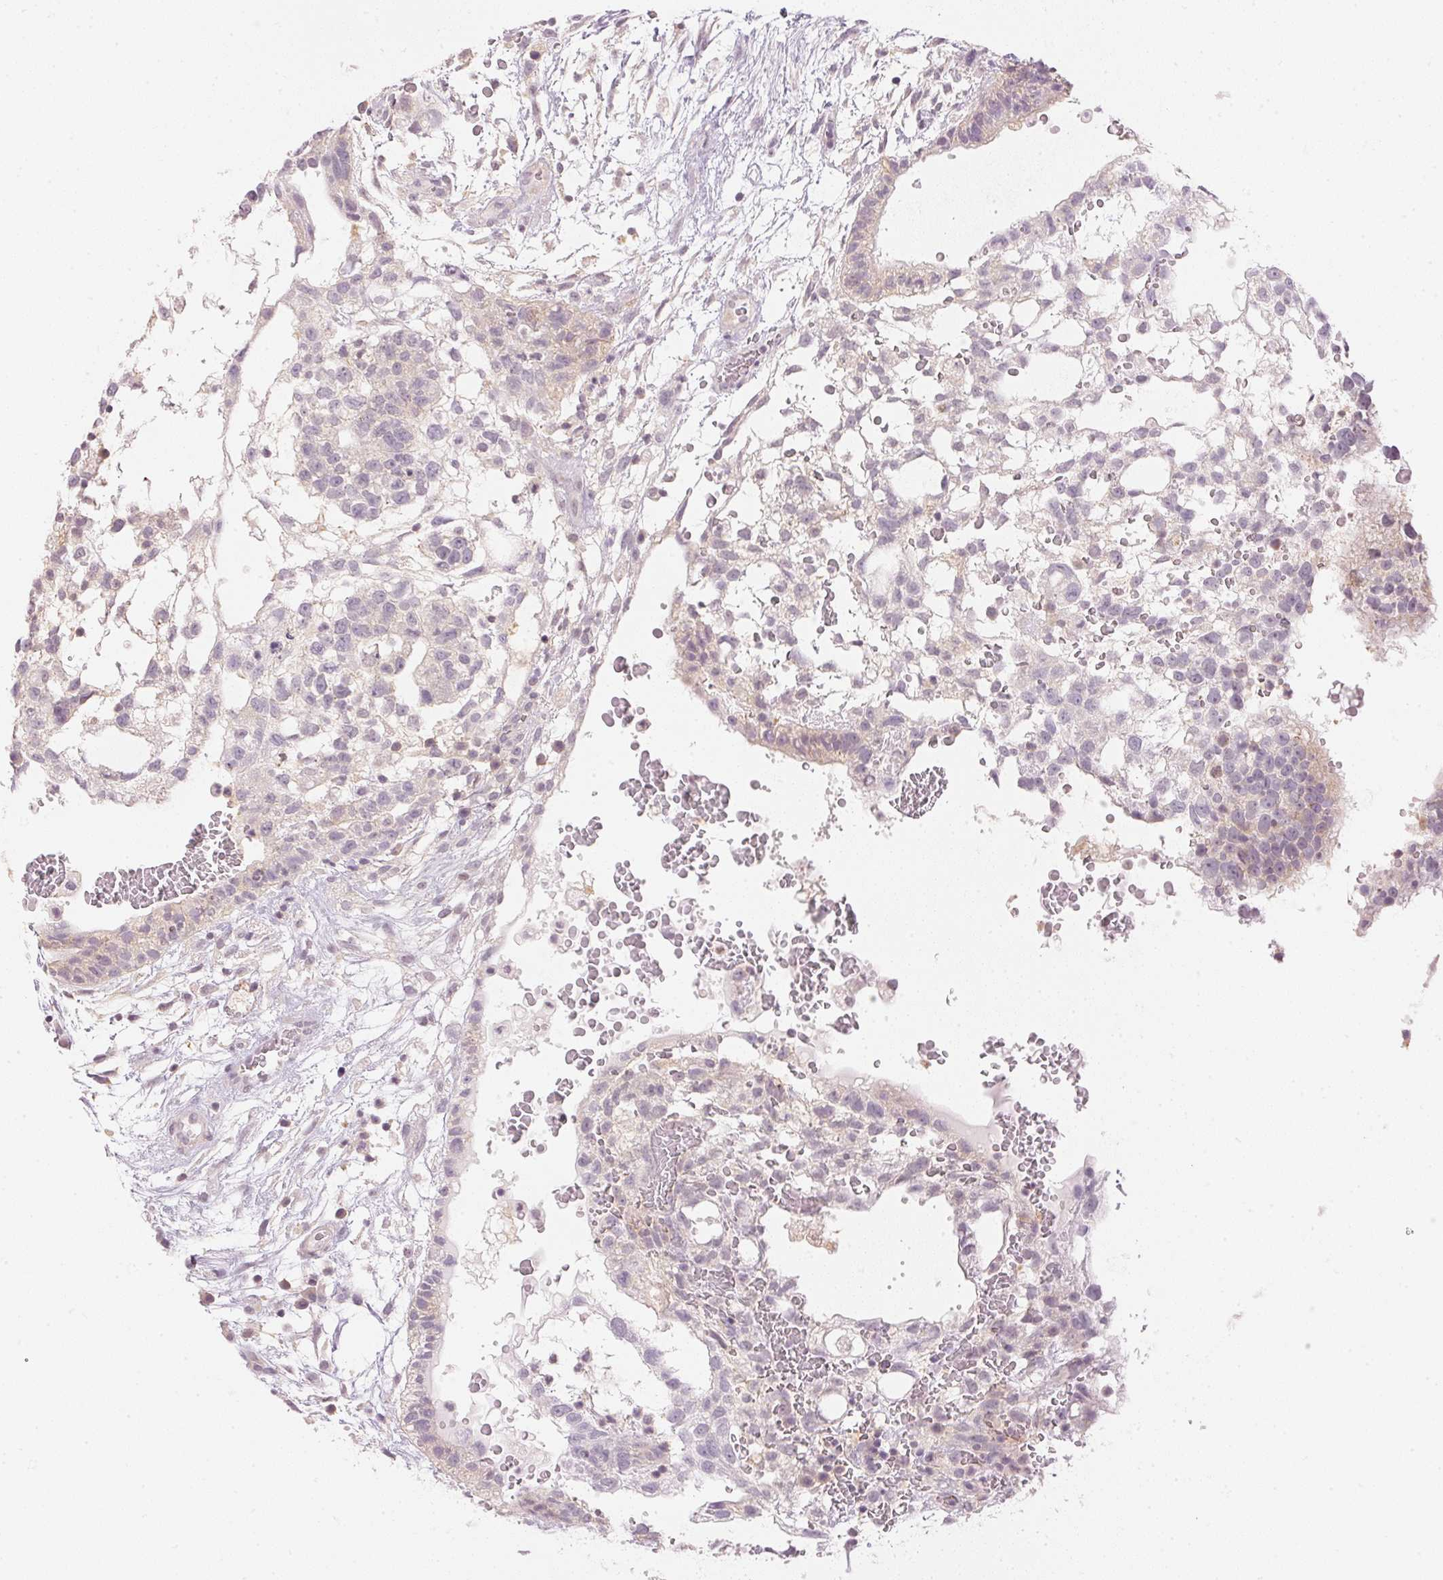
{"staining": {"intensity": "negative", "quantity": "none", "location": "none"}, "tissue": "testis cancer", "cell_type": "Tumor cells", "image_type": "cancer", "snomed": [{"axis": "morphology", "description": "Normal tissue, NOS"}, {"axis": "morphology", "description": "Carcinoma, Embryonal, NOS"}, {"axis": "topography", "description": "Testis"}], "caption": "Testis cancer (embryonal carcinoma) stained for a protein using immunohistochemistry (IHC) shows no expression tumor cells.", "gene": "KPRP", "patient": {"sex": "male", "age": 32}}